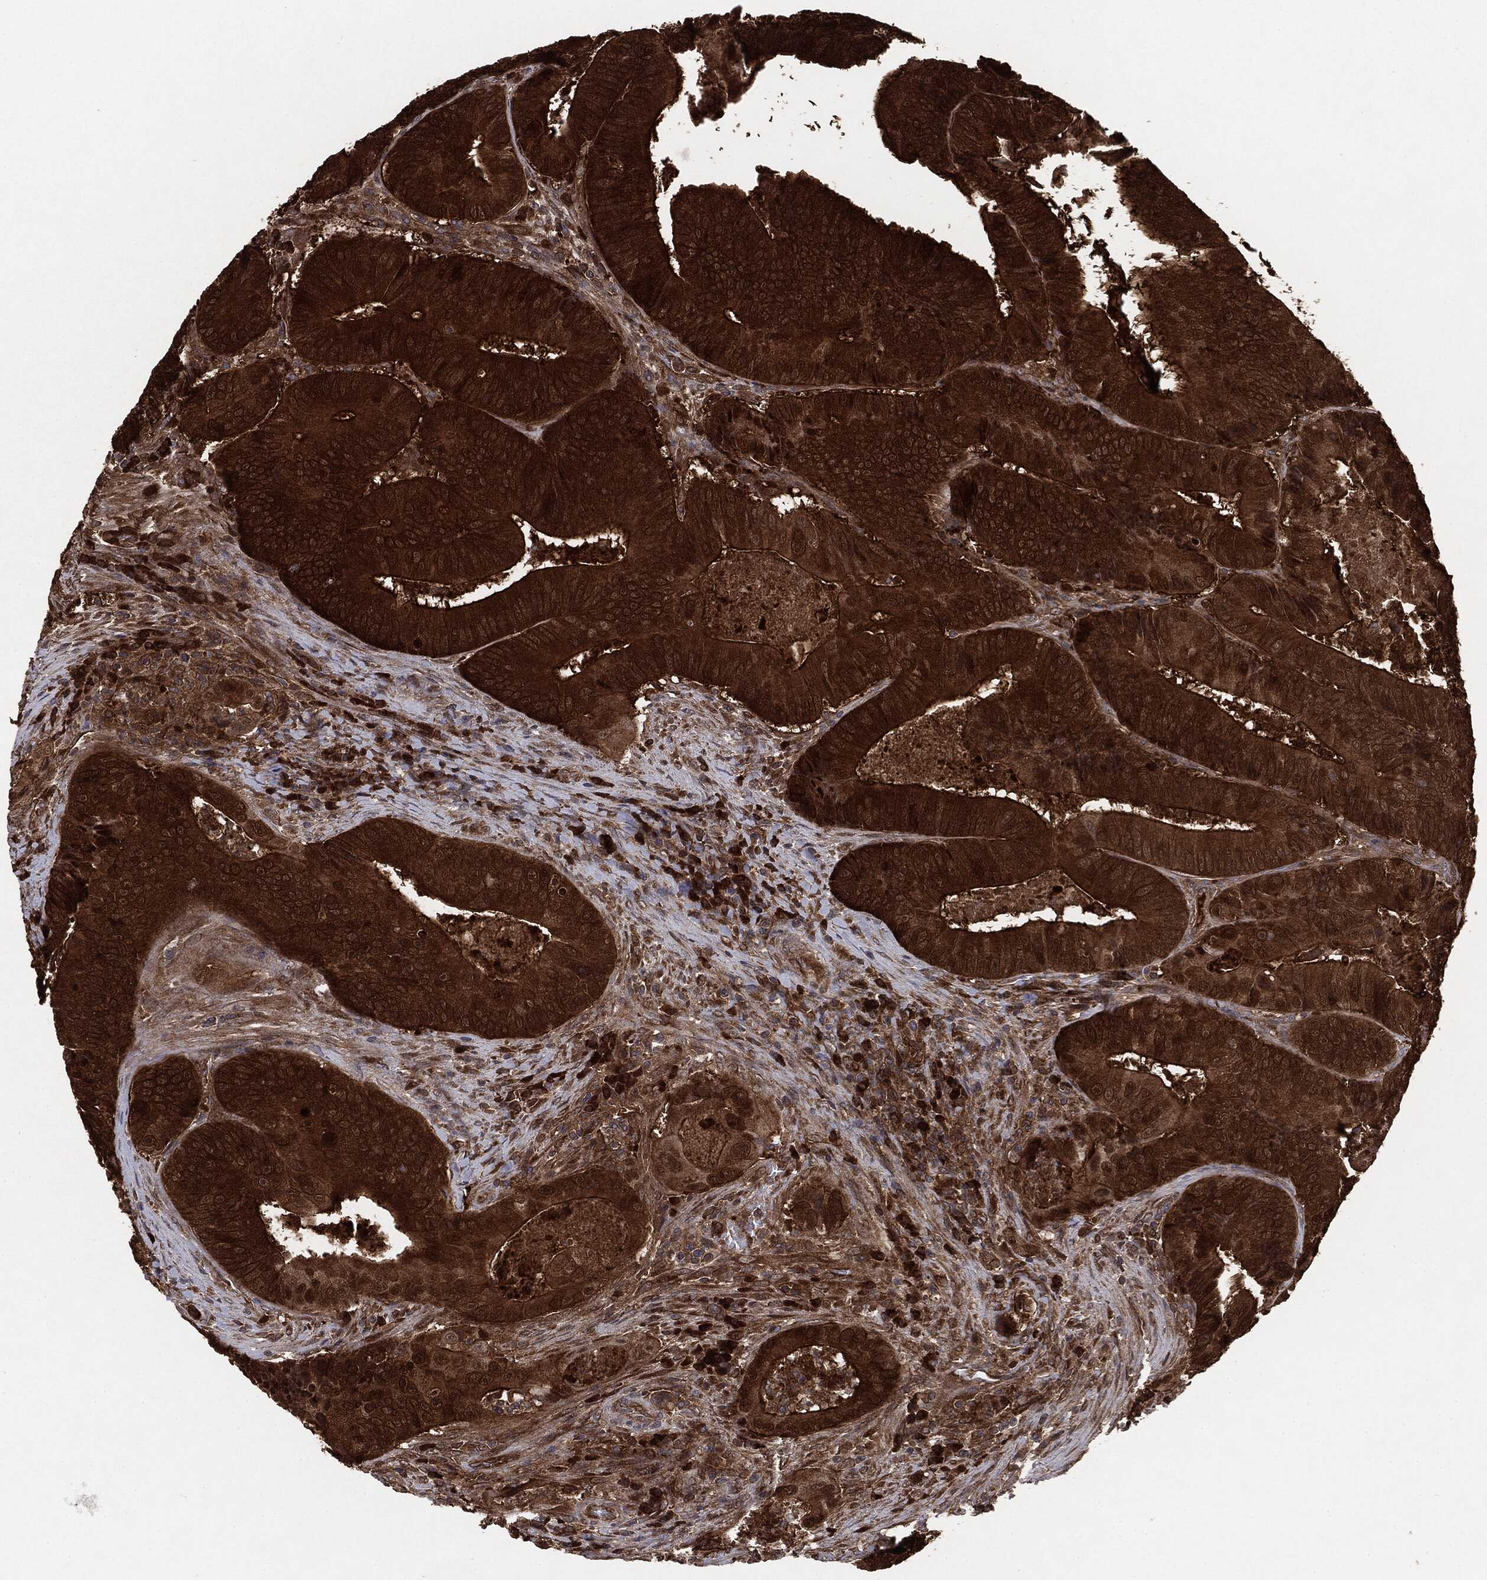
{"staining": {"intensity": "strong", "quantity": ">75%", "location": "cytoplasmic/membranous"}, "tissue": "colorectal cancer", "cell_type": "Tumor cells", "image_type": "cancer", "snomed": [{"axis": "morphology", "description": "Adenocarcinoma, NOS"}, {"axis": "topography", "description": "Colon"}], "caption": "Approximately >75% of tumor cells in colorectal cancer exhibit strong cytoplasmic/membranous protein positivity as visualized by brown immunohistochemical staining.", "gene": "NME1", "patient": {"sex": "female", "age": 86}}